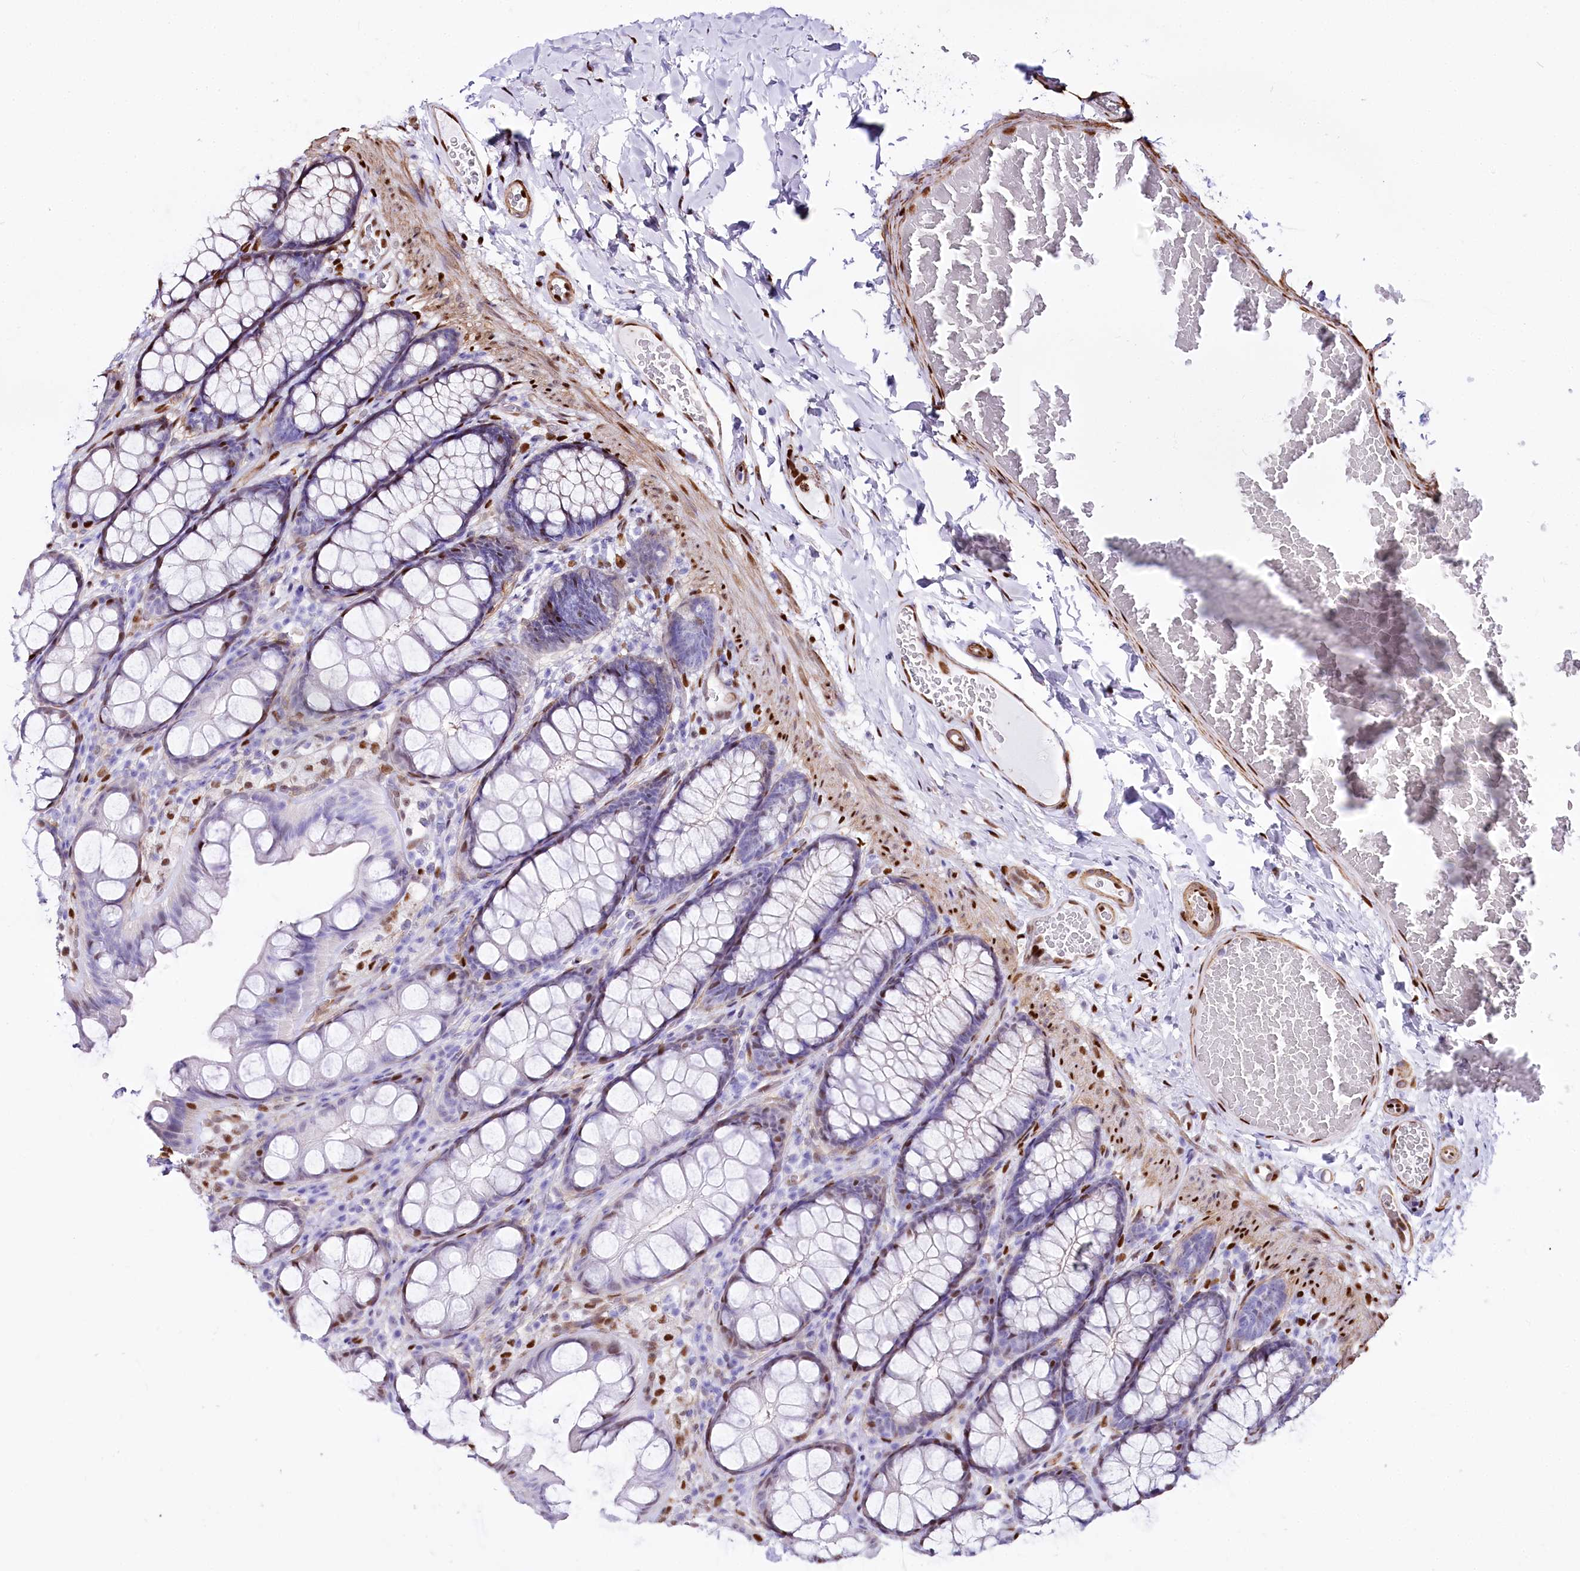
{"staining": {"intensity": "strong", "quantity": ">75%", "location": "nuclear"}, "tissue": "colon", "cell_type": "Endothelial cells", "image_type": "normal", "snomed": [{"axis": "morphology", "description": "Normal tissue, NOS"}, {"axis": "topography", "description": "Colon"}], "caption": "The micrograph displays a brown stain indicating the presence of a protein in the nuclear of endothelial cells in colon. The staining was performed using DAB, with brown indicating positive protein expression. Nuclei are stained blue with hematoxylin.", "gene": "PTMS", "patient": {"sex": "male", "age": 47}}